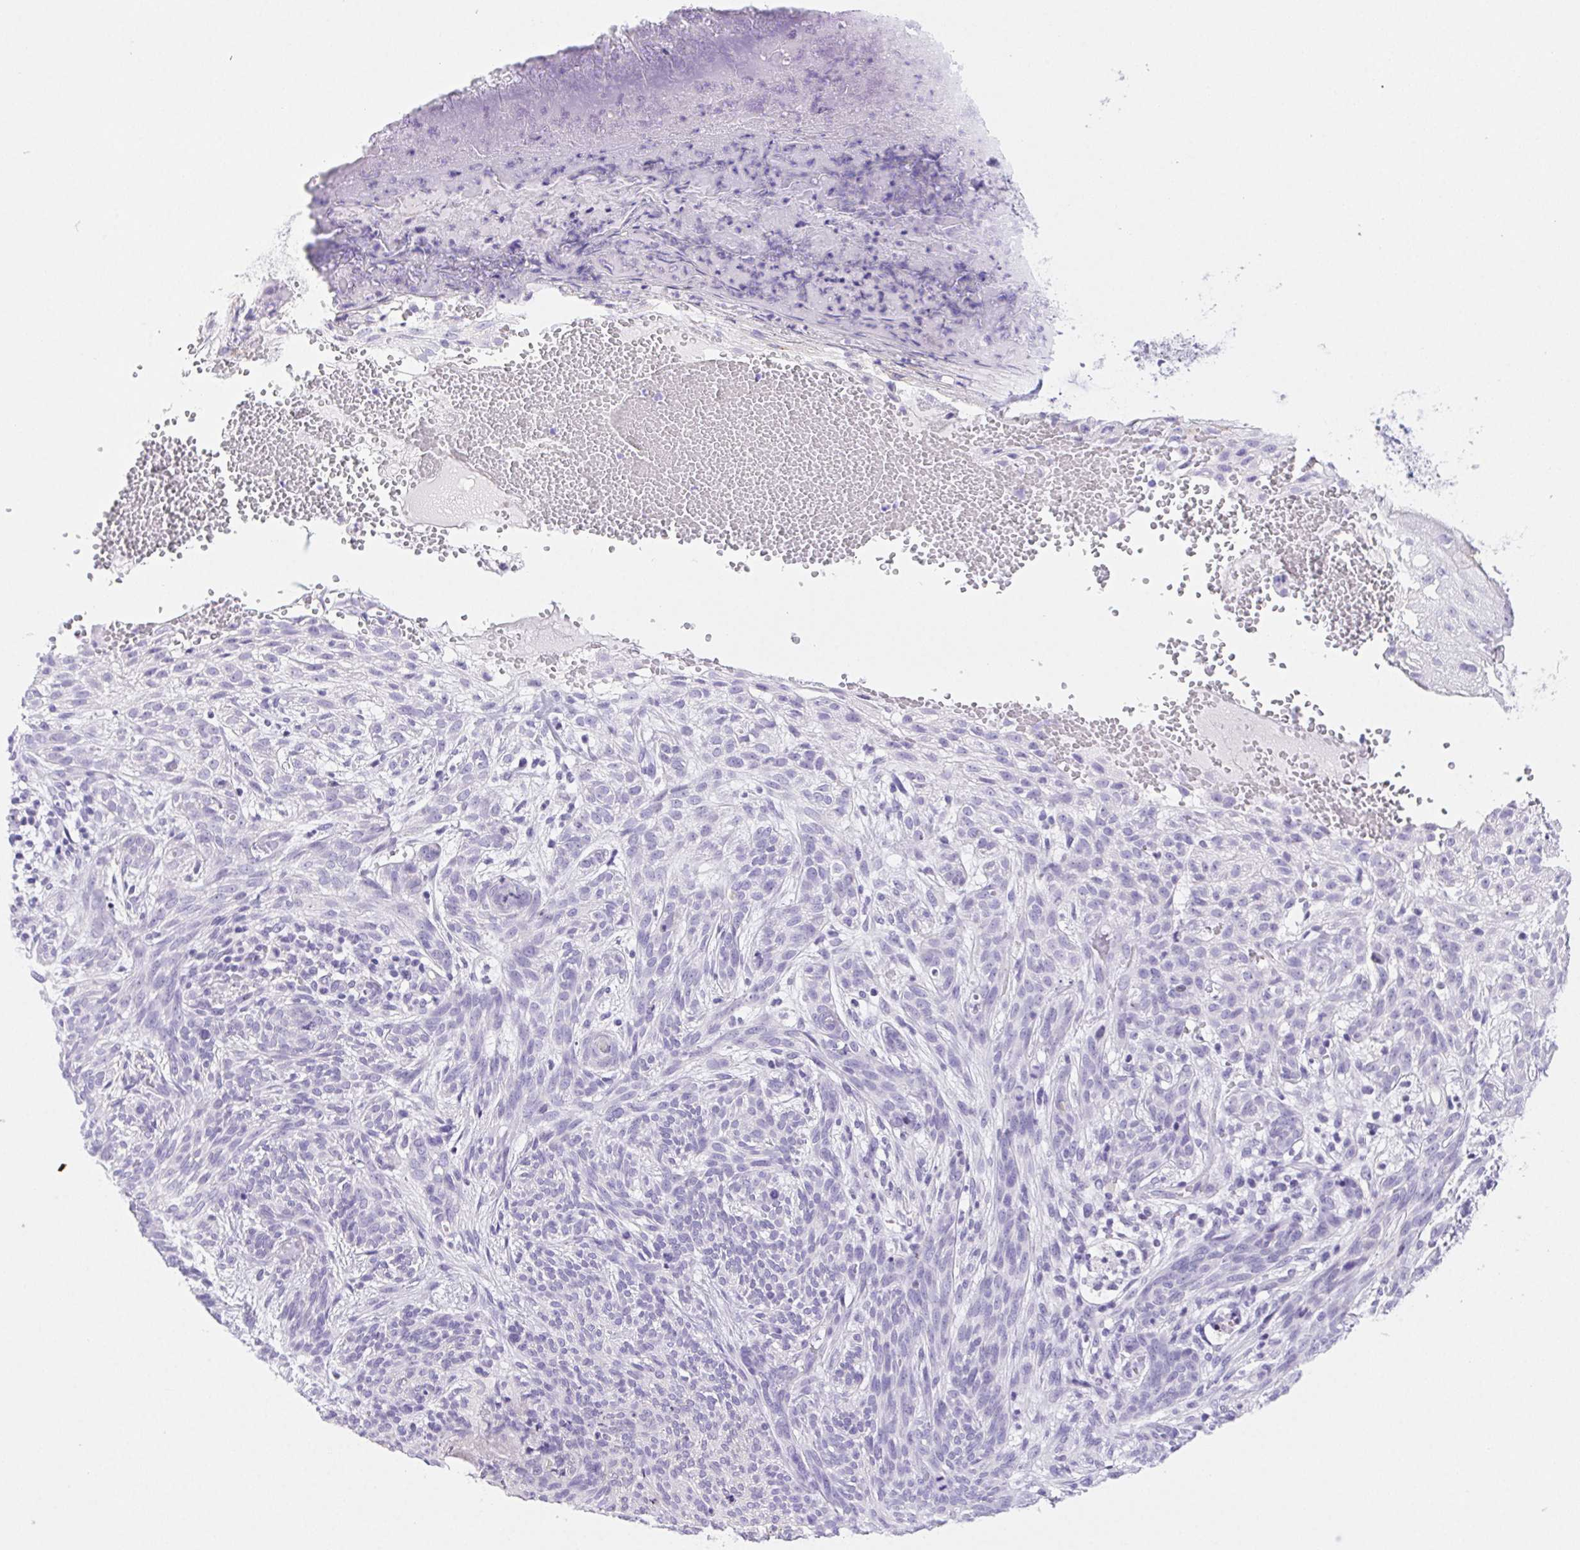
{"staining": {"intensity": "negative", "quantity": "none", "location": "none"}, "tissue": "skin cancer", "cell_type": "Tumor cells", "image_type": "cancer", "snomed": [{"axis": "morphology", "description": "Basal cell carcinoma"}, {"axis": "topography", "description": "Skin"}], "caption": "IHC micrograph of neoplastic tissue: skin cancer (basal cell carcinoma) stained with DAB (3,3'-diaminobenzidine) shows no significant protein staining in tumor cells. (Brightfield microscopy of DAB immunohistochemistry (IHC) at high magnification).", "gene": "PNLIP", "patient": {"sex": "male", "age": 84}}